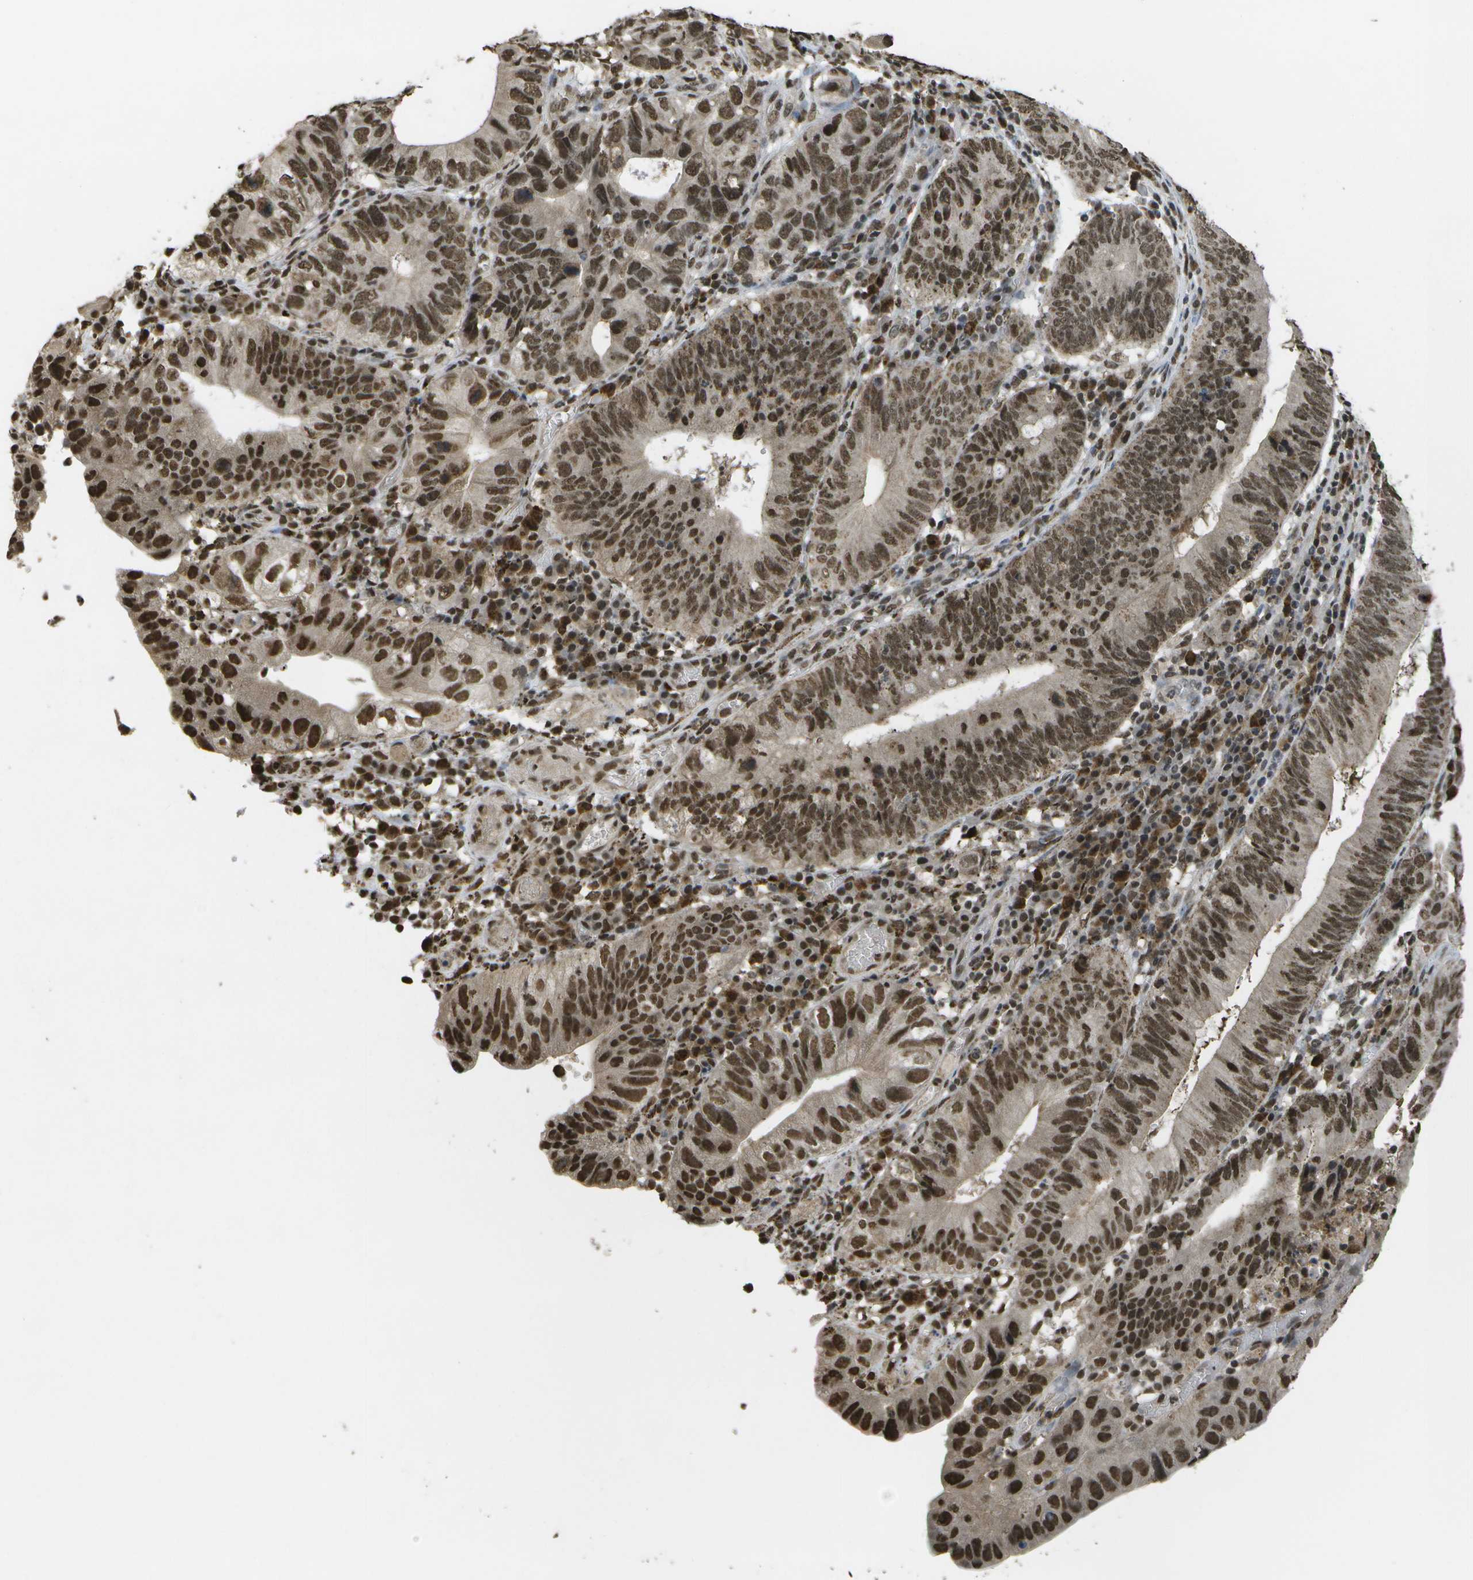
{"staining": {"intensity": "strong", "quantity": ">75%", "location": "cytoplasmic/membranous,nuclear"}, "tissue": "stomach cancer", "cell_type": "Tumor cells", "image_type": "cancer", "snomed": [{"axis": "morphology", "description": "Adenocarcinoma, NOS"}, {"axis": "topography", "description": "Stomach"}], "caption": "This histopathology image demonstrates IHC staining of stomach adenocarcinoma, with high strong cytoplasmic/membranous and nuclear expression in approximately >75% of tumor cells.", "gene": "SPEN", "patient": {"sex": "male", "age": 59}}